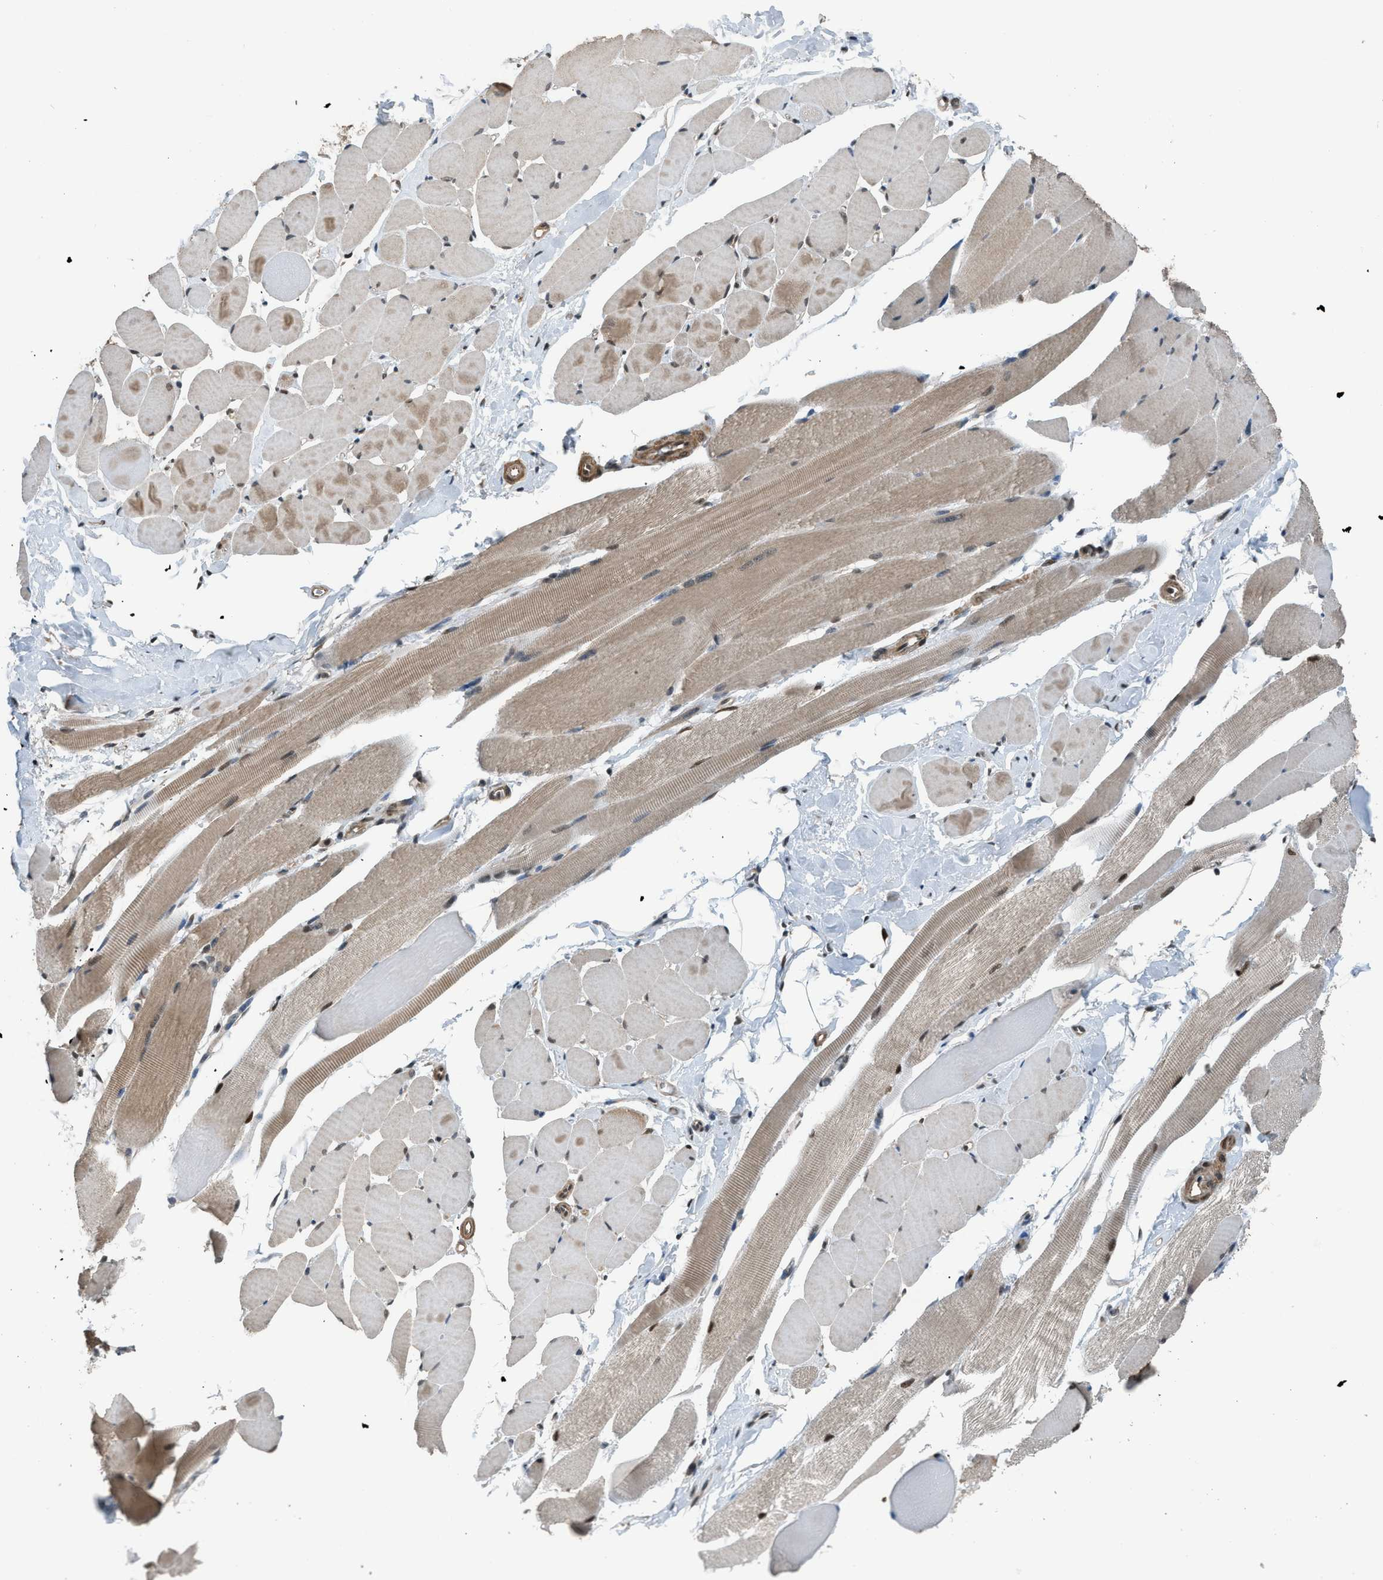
{"staining": {"intensity": "moderate", "quantity": ">75%", "location": "cytoplasmic/membranous,nuclear"}, "tissue": "skeletal muscle", "cell_type": "Myocytes", "image_type": "normal", "snomed": [{"axis": "morphology", "description": "Normal tissue, NOS"}, {"axis": "topography", "description": "Skeletal muscle"}, {"axis": "topography", "description": "Peripheral nerve tissue"}], "caption": "A brown stain highlights moderate cytoplasmic/membranous,nuclear positivity of a protein in myocytes of unremarkable skeletal muscle.", "gene": "KPNA6", "patient": {"sex": "female", "age": 84}}